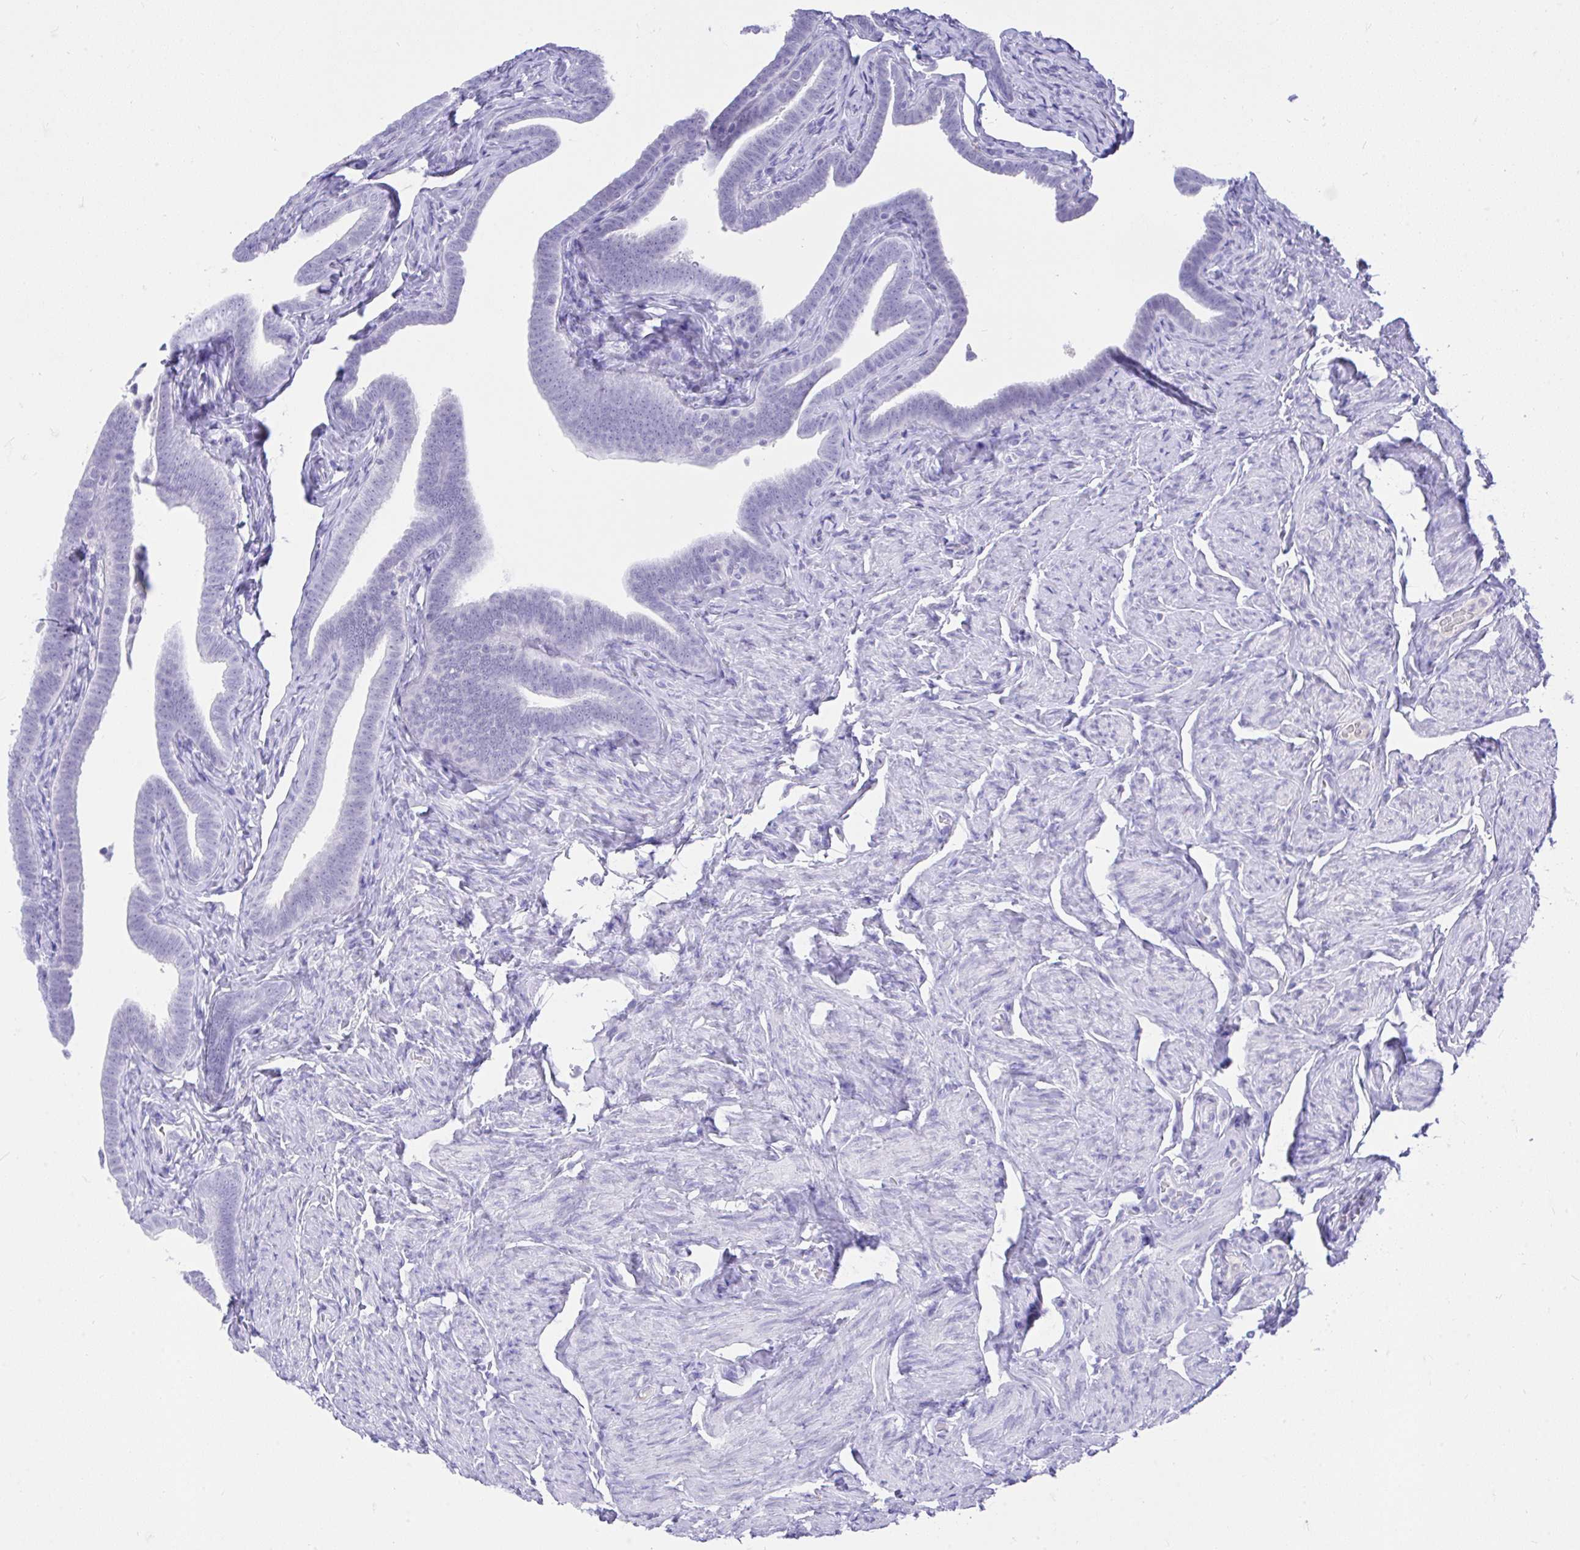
{"staining": {"intensity": "negative", "quantity": "none", "location": "none"}, "tissue": "fallopian tube", "cell_type": "Glandular cells", "image_type": "normal", "snomed": [{"axis": "morphology", "description": "Normal tissue, NOS"}, {"axis": "topography", "description": "Fallopian tube"}], "caption": "A histopathology image of fallopian tube stained for a protein displays no brown staining in glandular cells. (DAB (3,3'-diaminobenzidine) immunohistochemistry visualized using brightfield microscopy, high magnification).", "gene": "MS4A12", "patient": {"sex": "female", "age": 69}}